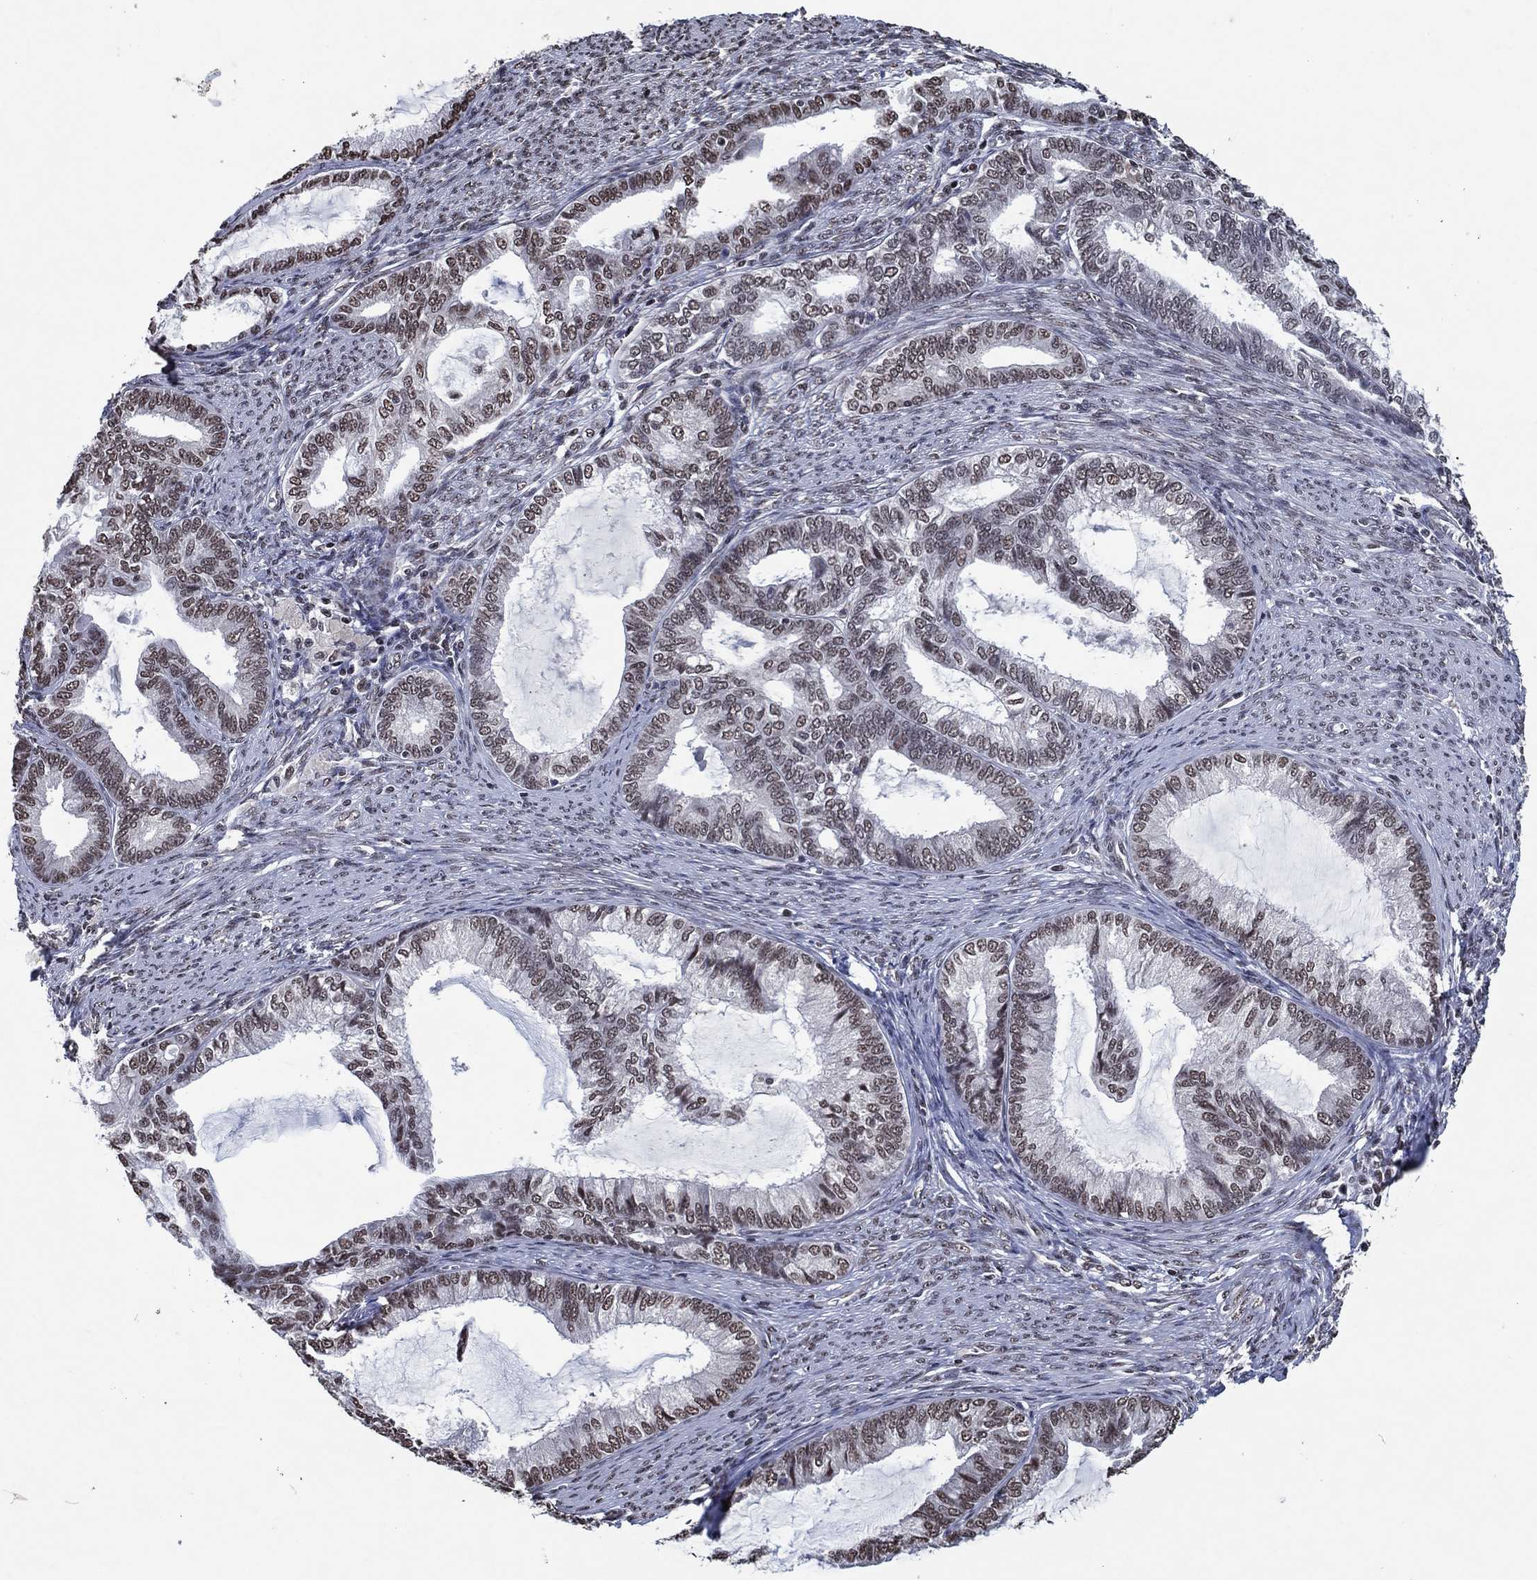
{"staining": {"intensity": "moderate", "quantity": "<25%", "location": "nuclear"}, "tissue": "endometrial cancer", "cell_type": "Tumor cells", "image_type": "cancer", "snomed": [{"axis": "morphology", "description": "Adenocarcinoma, NOS"}, {"axis": "topography", "description": "Endometrium"}], "caption": "A photomicrograph showing moderate nuclear positivity in about <25% of tumor cells in endometrial cancer (adenocarcinoma), as visualized by brown immunohistochemical staining.", "gene": "ZBTB42", "patient": {"sex": "female", "age": 86}}